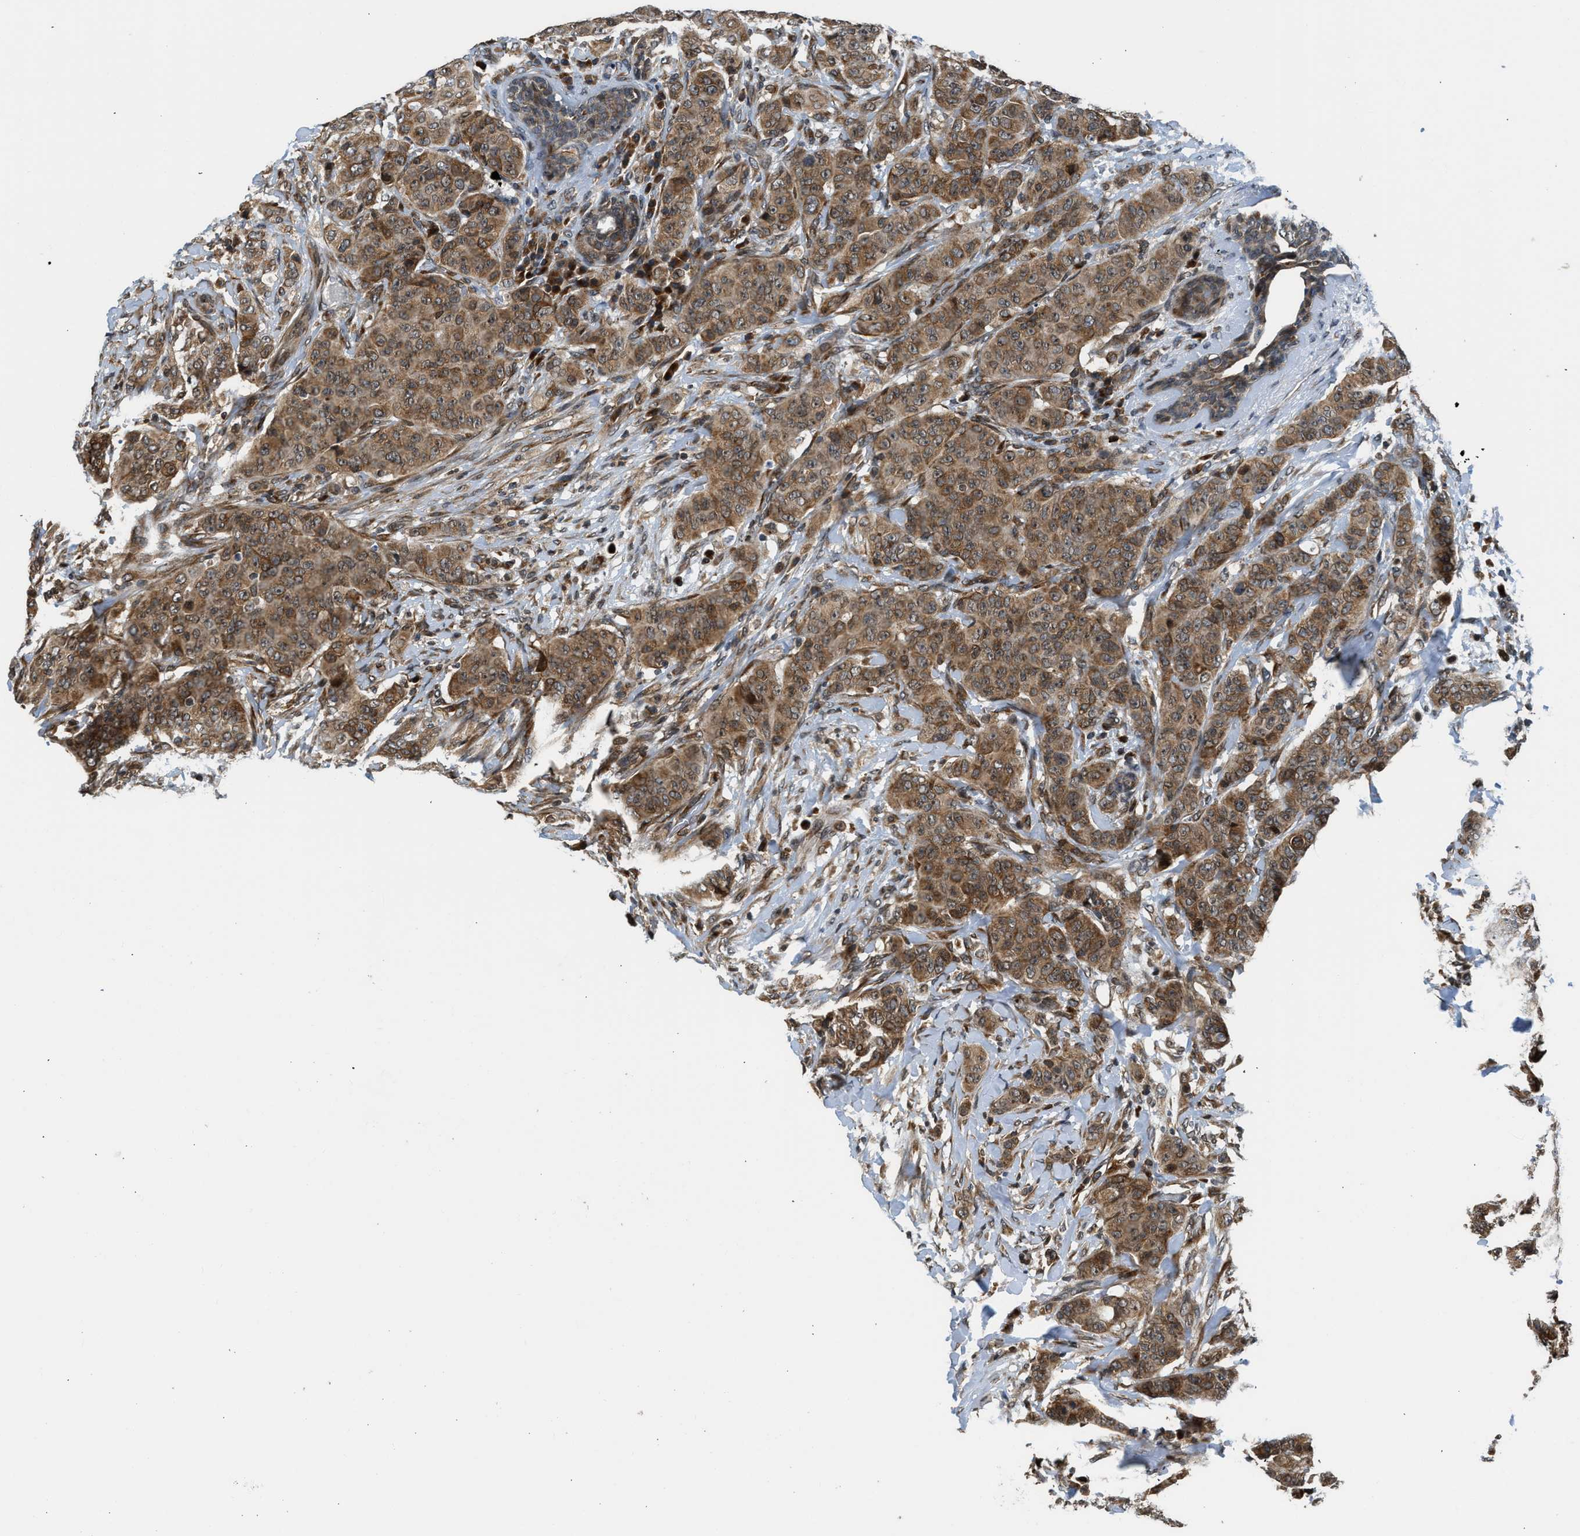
{"staining": {"intensity": "moderate", "quantity": ">75%", "location": "cytoplasmic/membranous"}, "tissue": "breast cancer", "cell_type": "Tumor cells", "image_type": "cancer", "snomed": [{"axis": "morphology", "description": "Normal tissue, NOS"}, {"axis": "morphology", "description": "Duct carcinoma"}, {"axis": "topography", "description": "Breast"}], "caption": "A brown stain labels moderate cytoplasmic/membranous positivity of a protein in intraductal carcinoma (breast) tumor cells.", "gene": "RETREG3", "patient": {"sex": "female", "age": 40}}